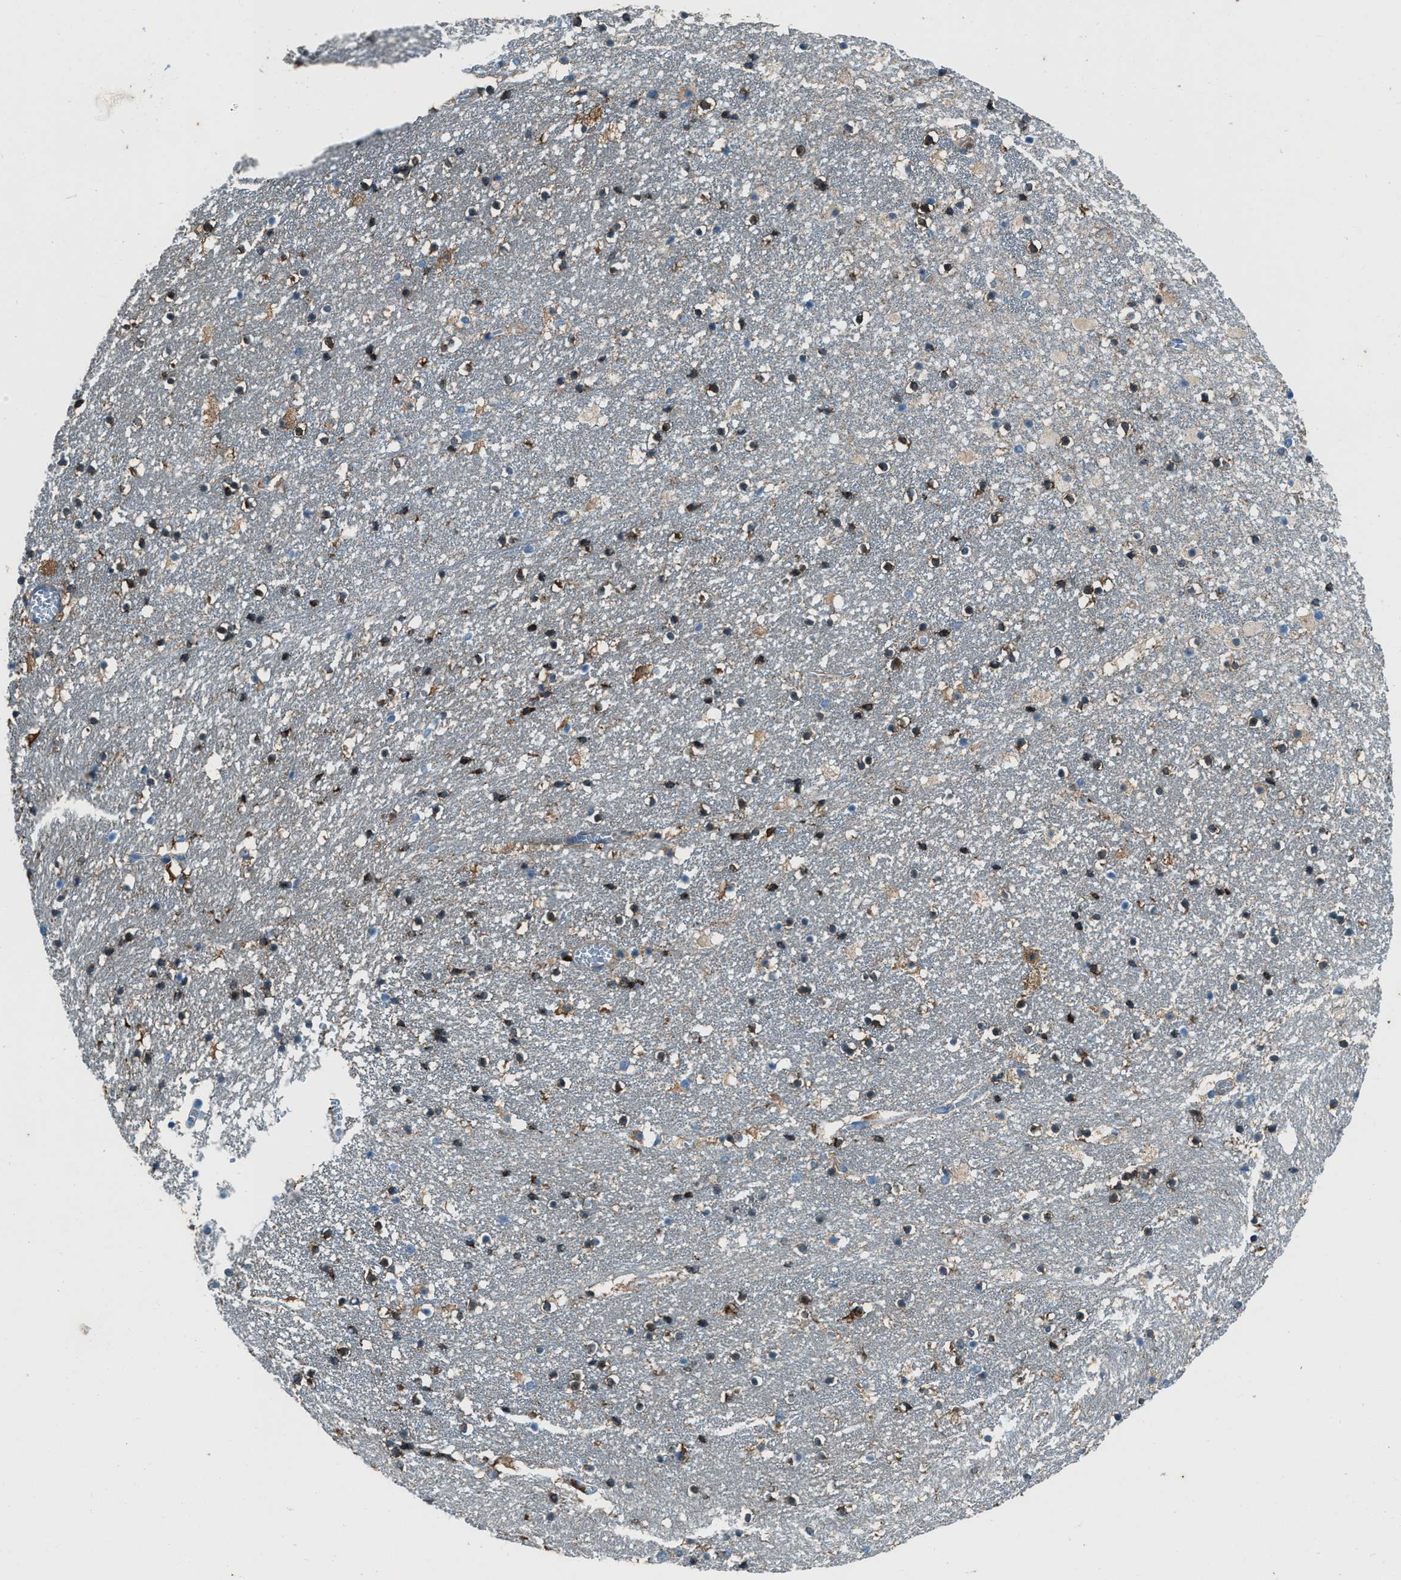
{"staining": {"intensity": "strong", "quantity": ">75%", "location": "cytoplasmic/membranous"}, "tissue": "caudate", "cell_type": "Glial cells", "image_type": "normal", "snomed": [{"axis": "morphology", "description": "Normal tissue, NOS"}, {"axis": "topography", "description": "Lateral ventricle wall"}], "caption": "Immunohistochemical staining of normal human caudate shows high levels of strong cytoplasmic/membranous expression in about >75% of glial cells.", "gene": "SVIL", "patient": {"sex": "male", "age": 45}}